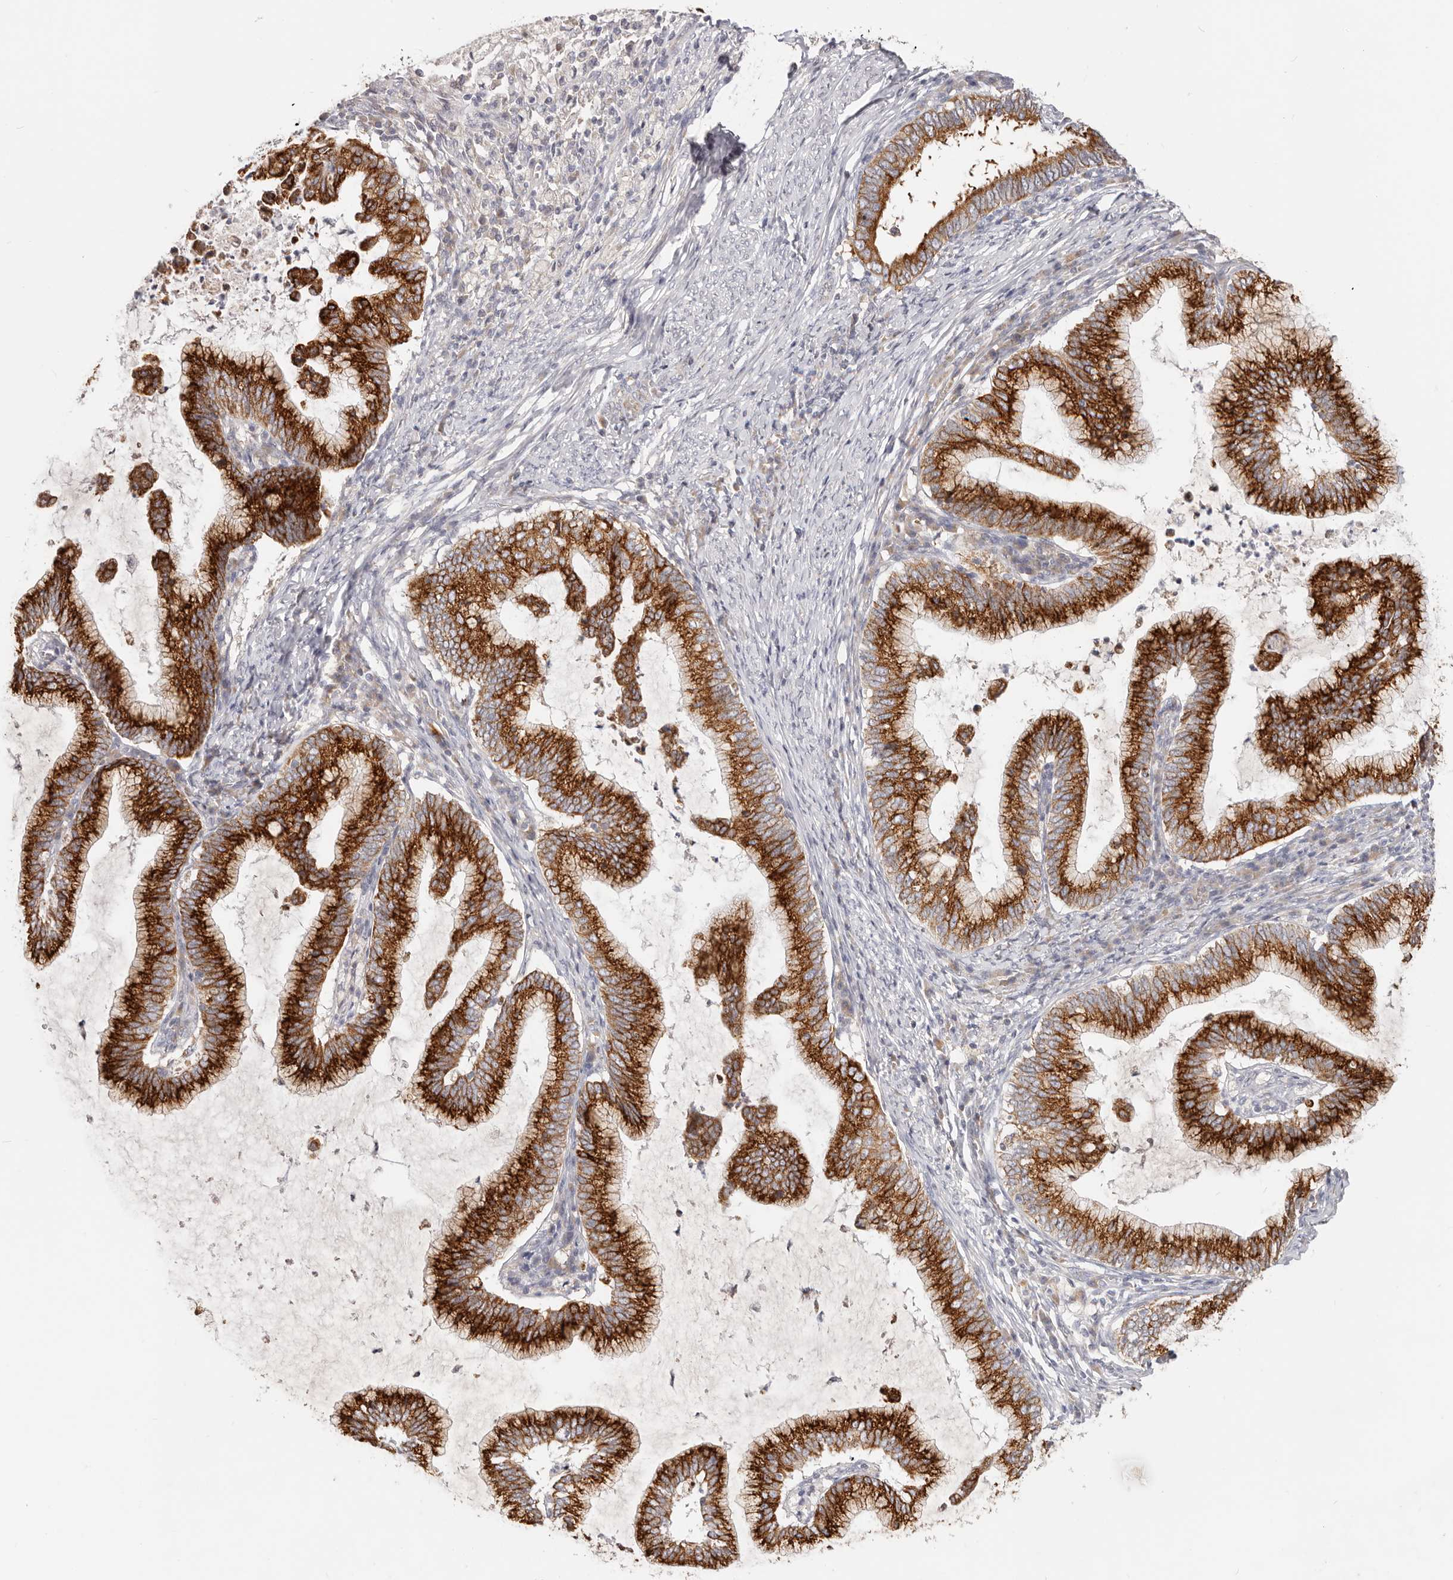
{"staining": {"intensity": "strong", "quantity": ">75%", "location": "cytoplasmic/membranous"}, "tissue": "cervical cancer", "cell_type": "Tumor cells", "image_type": "cancer", "snomed": [{"axis": "morphology", "description": "Adenocarcinoma, NOS"}, {"axis": "topography", "description": "Cervix"}], "caption": "Immunohistochemistry (IHC) micrograph of human cervical cancer stained for a protein (brown), which demonstrates high levels of strong cytoplasmic/membranous positivity in about >75% of tumor cells.", "gene": "TFB2M", "patient": {"sex": "female", "age": 36}}